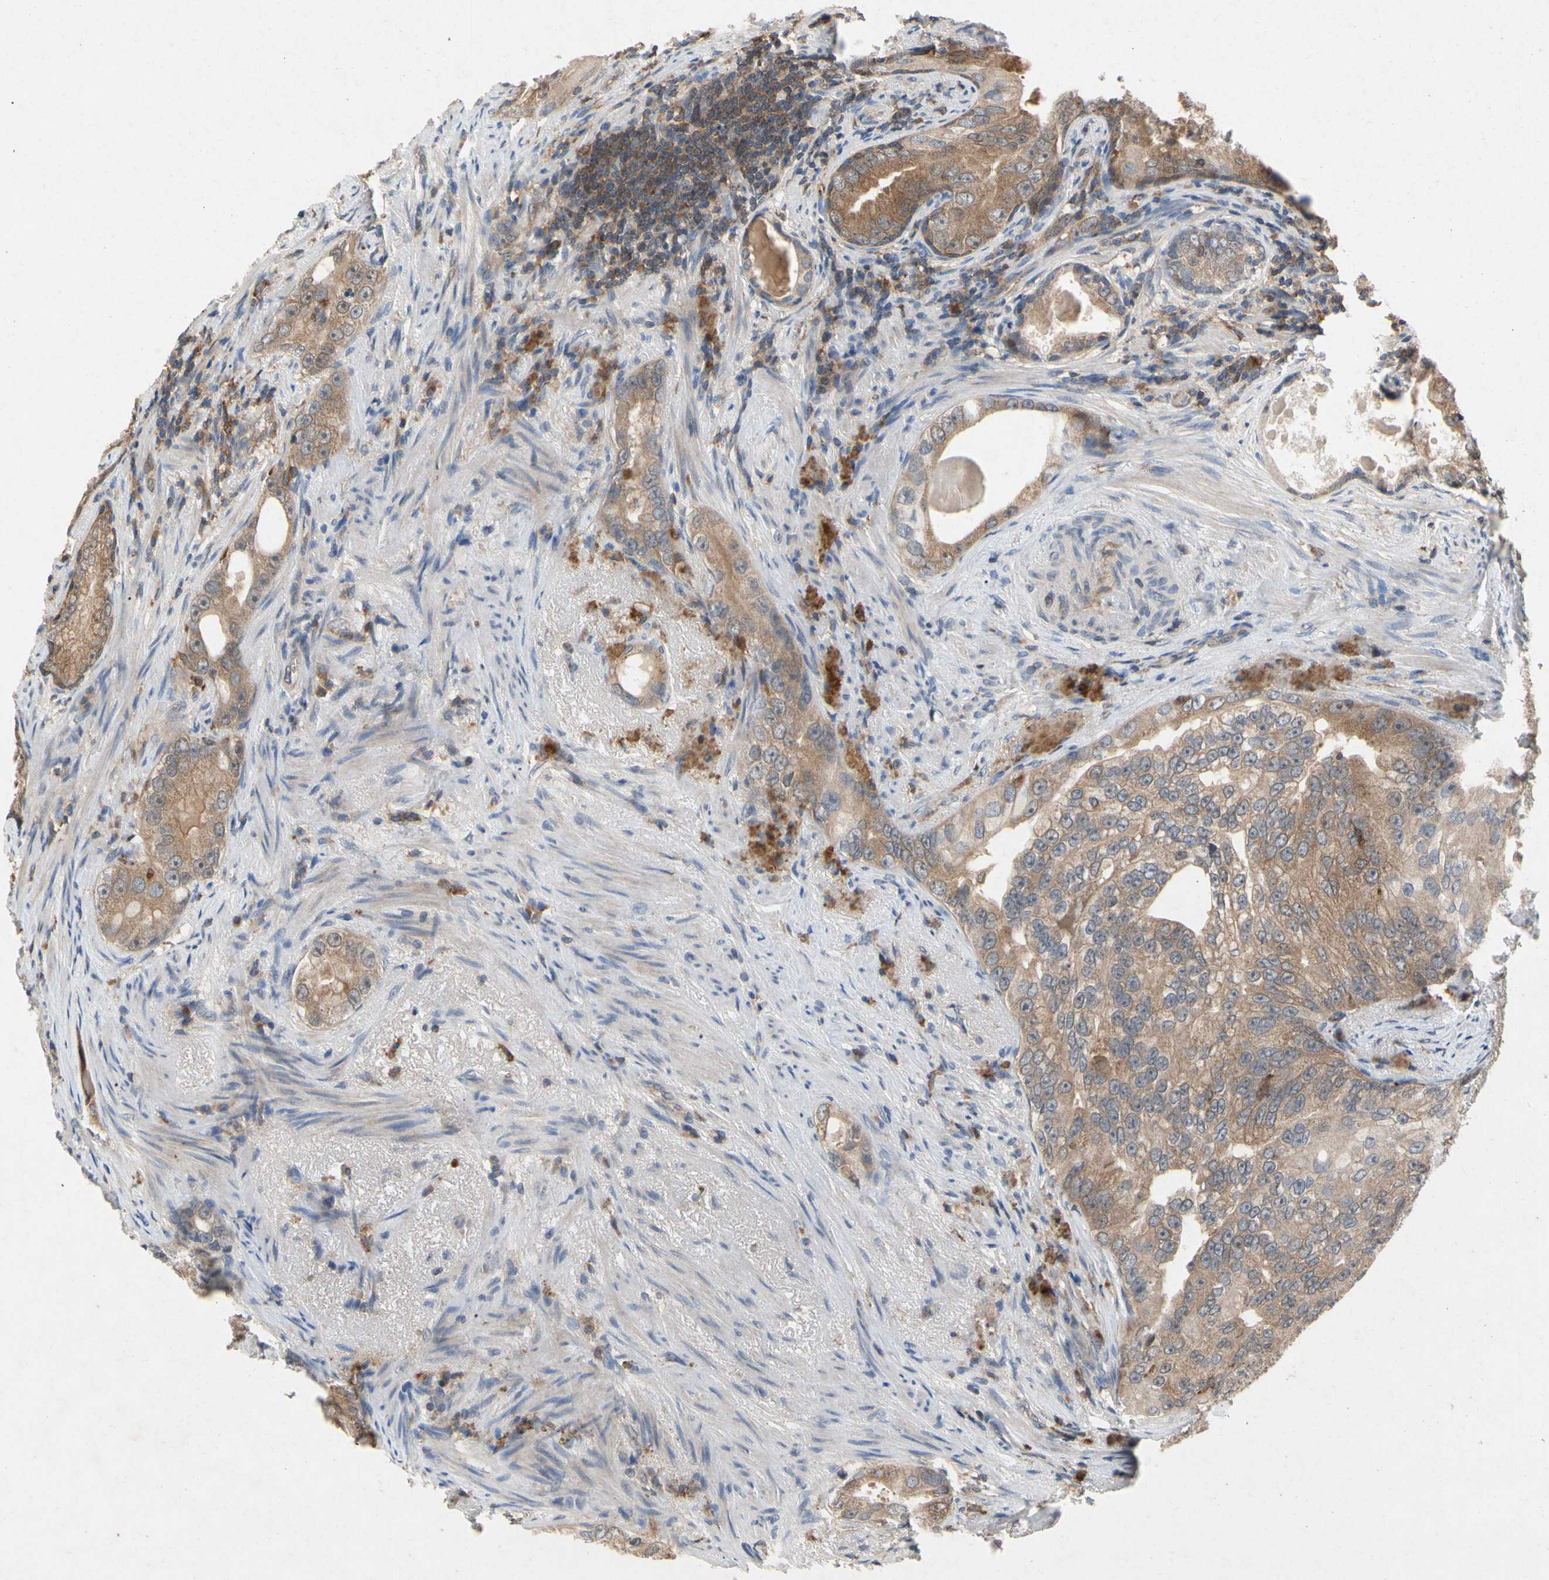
{"staining": {"intensity": "moderate", "quantity": ">75%", "location": "cytoplasmic/membranous"}, "tissue": "prostate cancer", "cell_type": "Tumor cells", "image_type": "cancer", "snomed": [{"axis": "morphology", "description": "Adenocarcinoma, High grade"}, {"axis": "topography", "description": "Prostate"}], "caption": "DAB (3,3'-diaminobenzidine) immunohistochemical staining of human prostate cancer (adenocarcinoma (high-grade)) exhibits moderate cytoplasmic/membranous protein positivity in about >75% of tumor cells. The protein of interest is stained brown, and the nuclei are stained in blue (DAB IHC with brightfield microscopy, high magnification).", "gene": "RPS6KA1", "patient": {"sex": "male", "age": 66}}